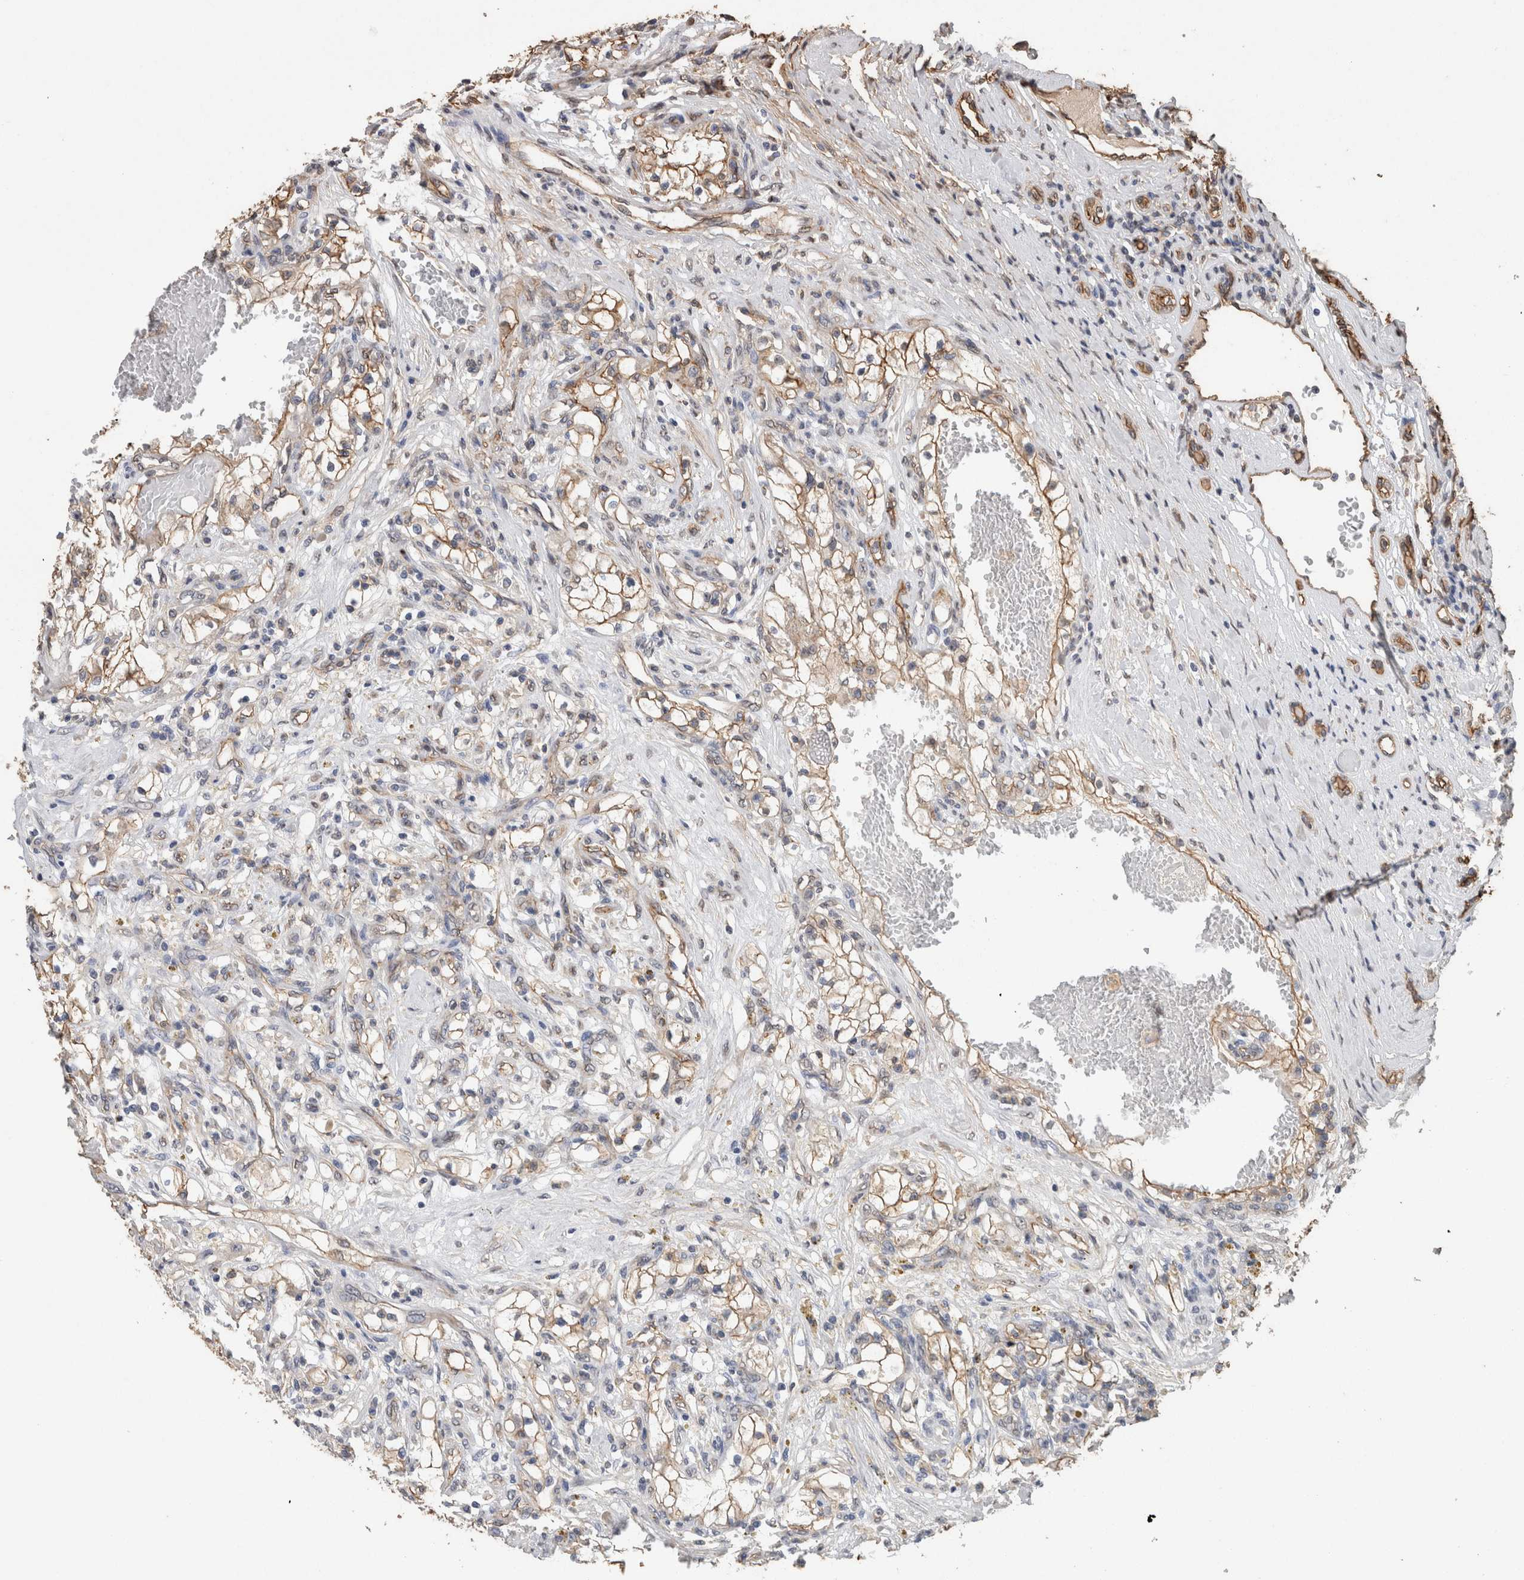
{"staining": {"intensity": "moderate", "quantity": "25%-75%", "location": "cytoplasmic/membranous"}, "tissue": "renal cancer", "cell_type": "Tumor cells", "image_type": "cancer", "snomed": [{"axis": "morphology", "description": "Adenocarcinoma, NOS"}, {"axis": "topography", "description": "Kidney"}], "caption": "About 25%-75% of tumor cells in human renal adenocarcinoma exhibit moderate cytoplasmic/membranous protein staining as visualized by brown immunohistochemical staining.", "gene": "S100A10", "patient": {"sex": "male", "age": 68}}